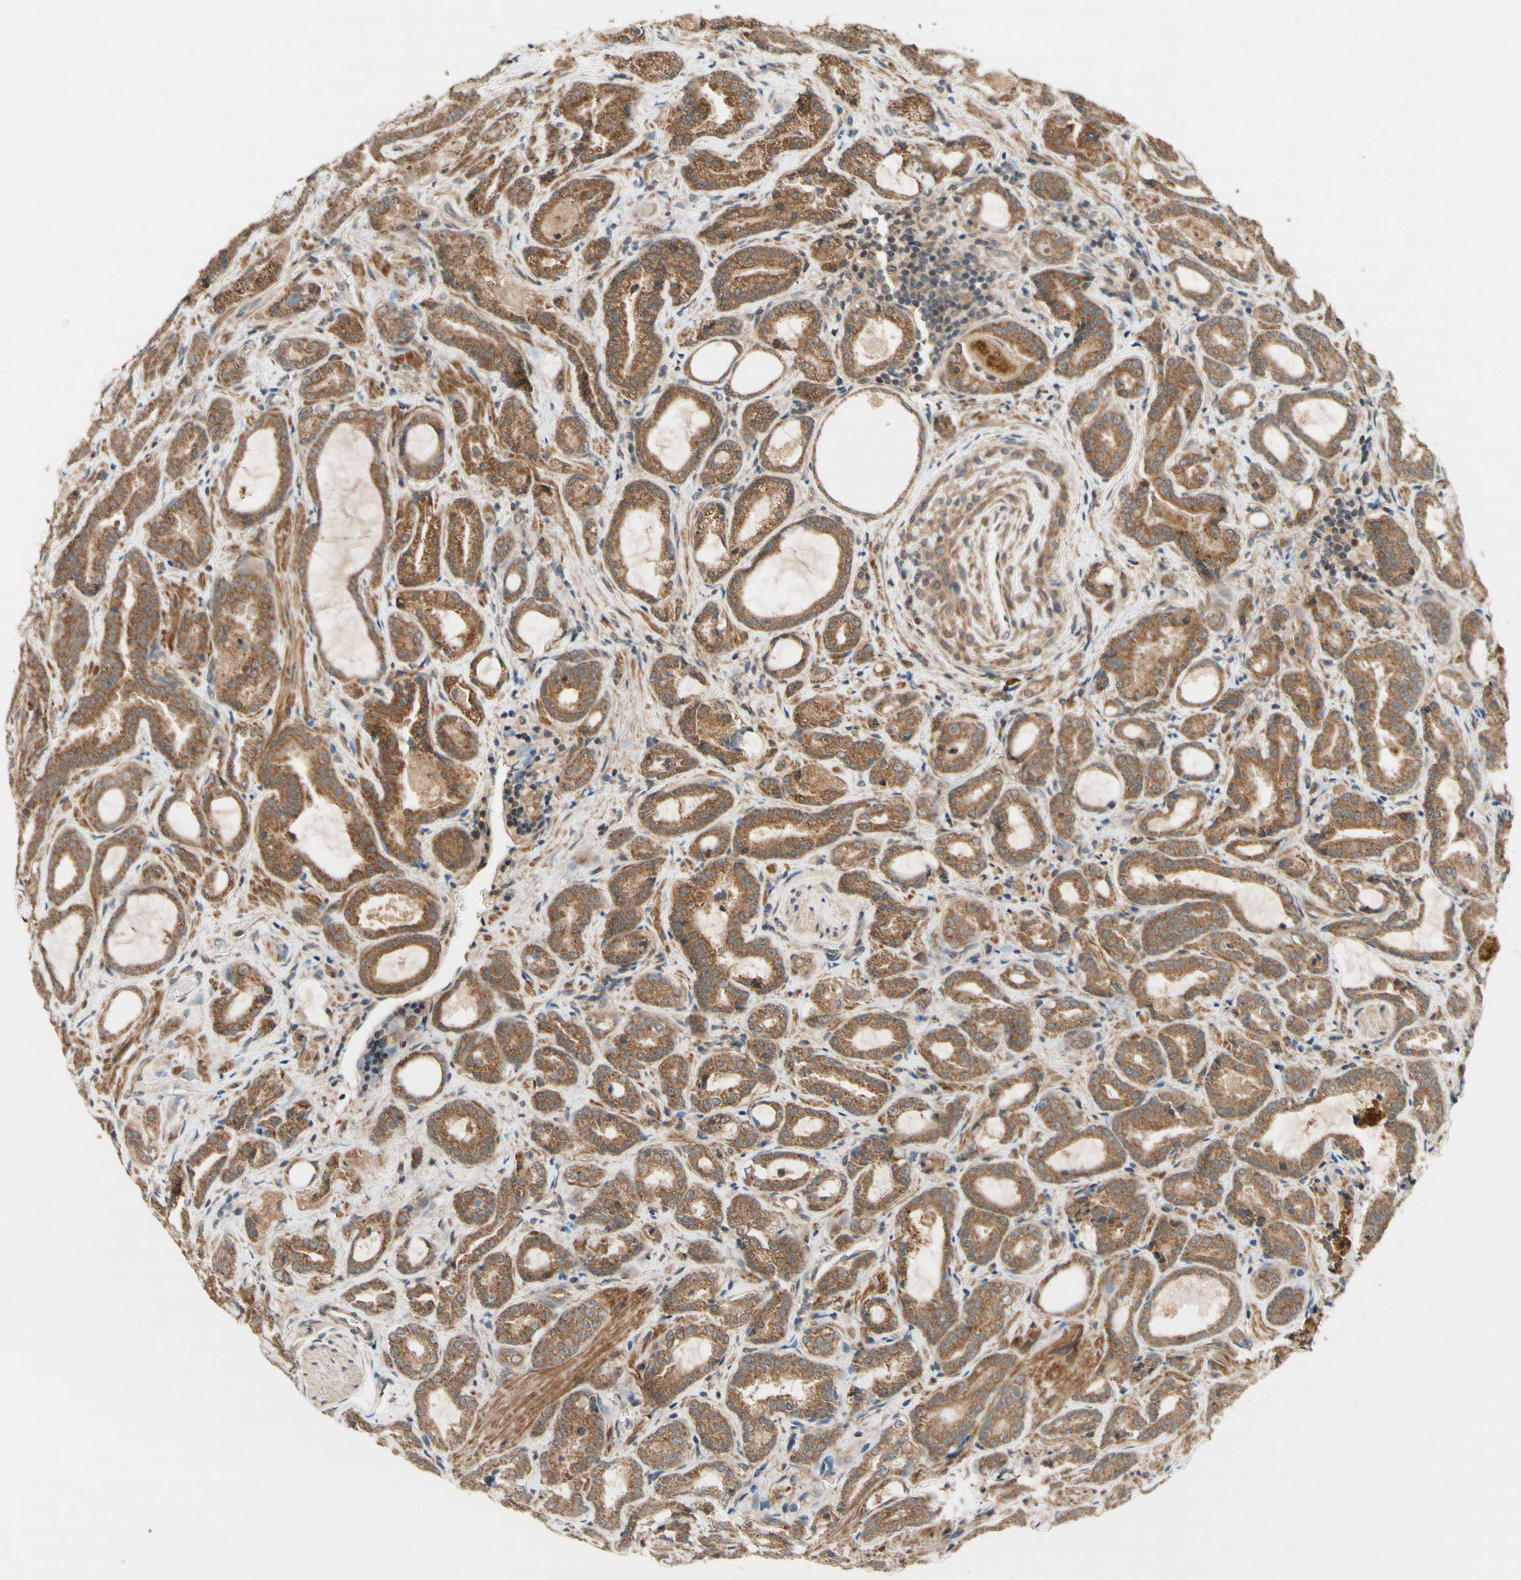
{"staining": {"intensity": "moderate", "quantity": ">75%", "location": "cytoplasmic/membranous"}, "tissue": "prostate cancer", "cell_type": "Tumor cells", "image_type": "cancer", "snomed": [{"axis": "morphology", "description": "Adenocarcinoma, Low grade"}, {"axis": "topography", "description": "Prostate"}], "caption": "Immunohistochemical staining of low-grade adenocarcinoma (prostate) displays medium levels of moderate cytoplasmic/membranous protein staining in approximately >75% of tumor cells.", "gene": "DDOST", "patient": {"sex": "male", "age": 60}}